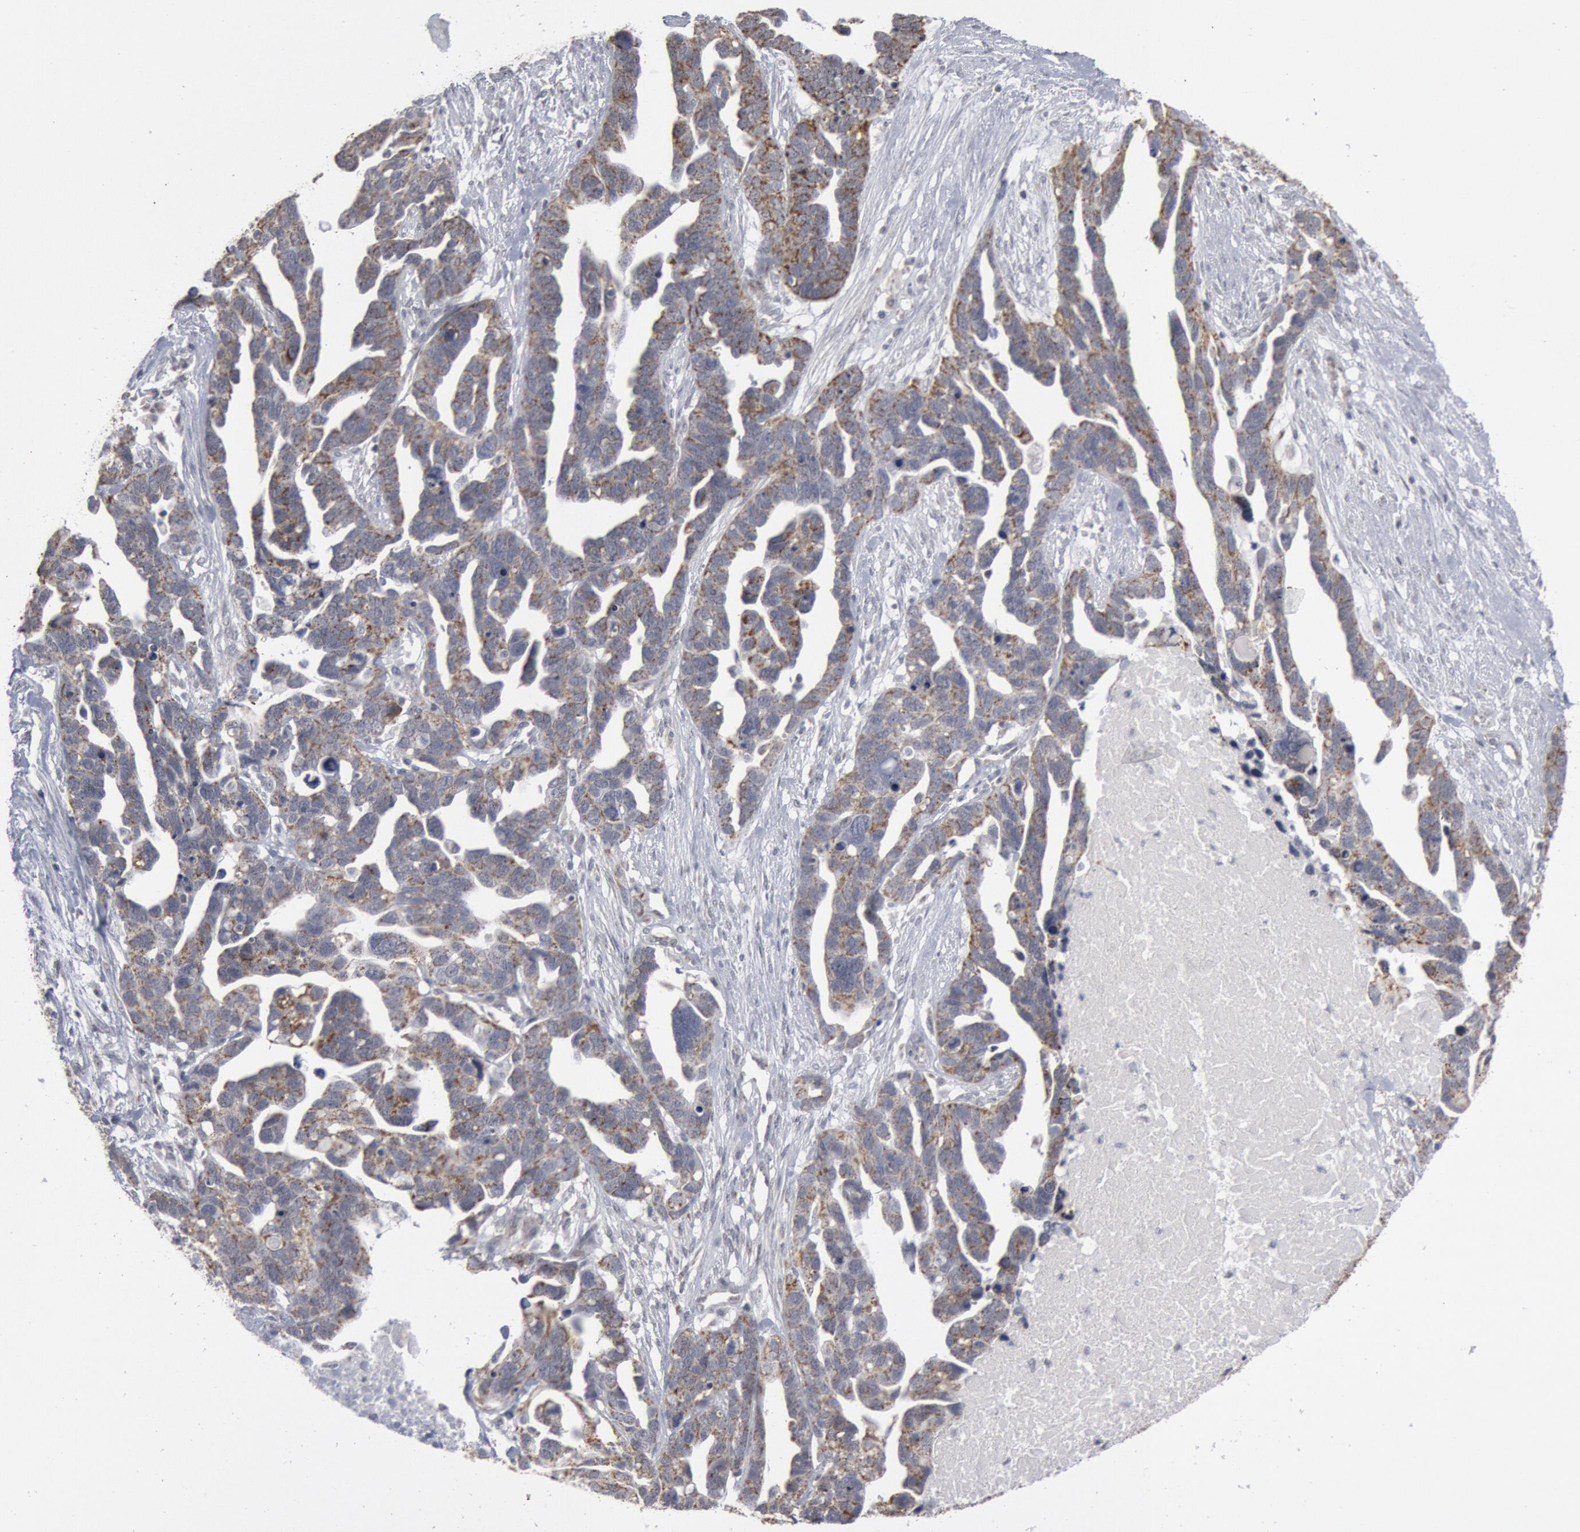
{"staining": {"intensity": "weak", "quantity": "<25%", "location": "cytoplasmic/membranous"}, "tissue": "ovarian cancer", "cell_type": "Tumor cells", "image_type": "cancer", "snomed": [{"axis": "morphology", "description": "Cystadenocarcinoma, serous, NOS"}, {"axis": "topography", "description": "Ovary"}], "caption": "The image demonstrates no significant expression in tumor cells of ovarian cancer.", "gene": "CASP9", "patient": {"sex": "female", "age": 54}}